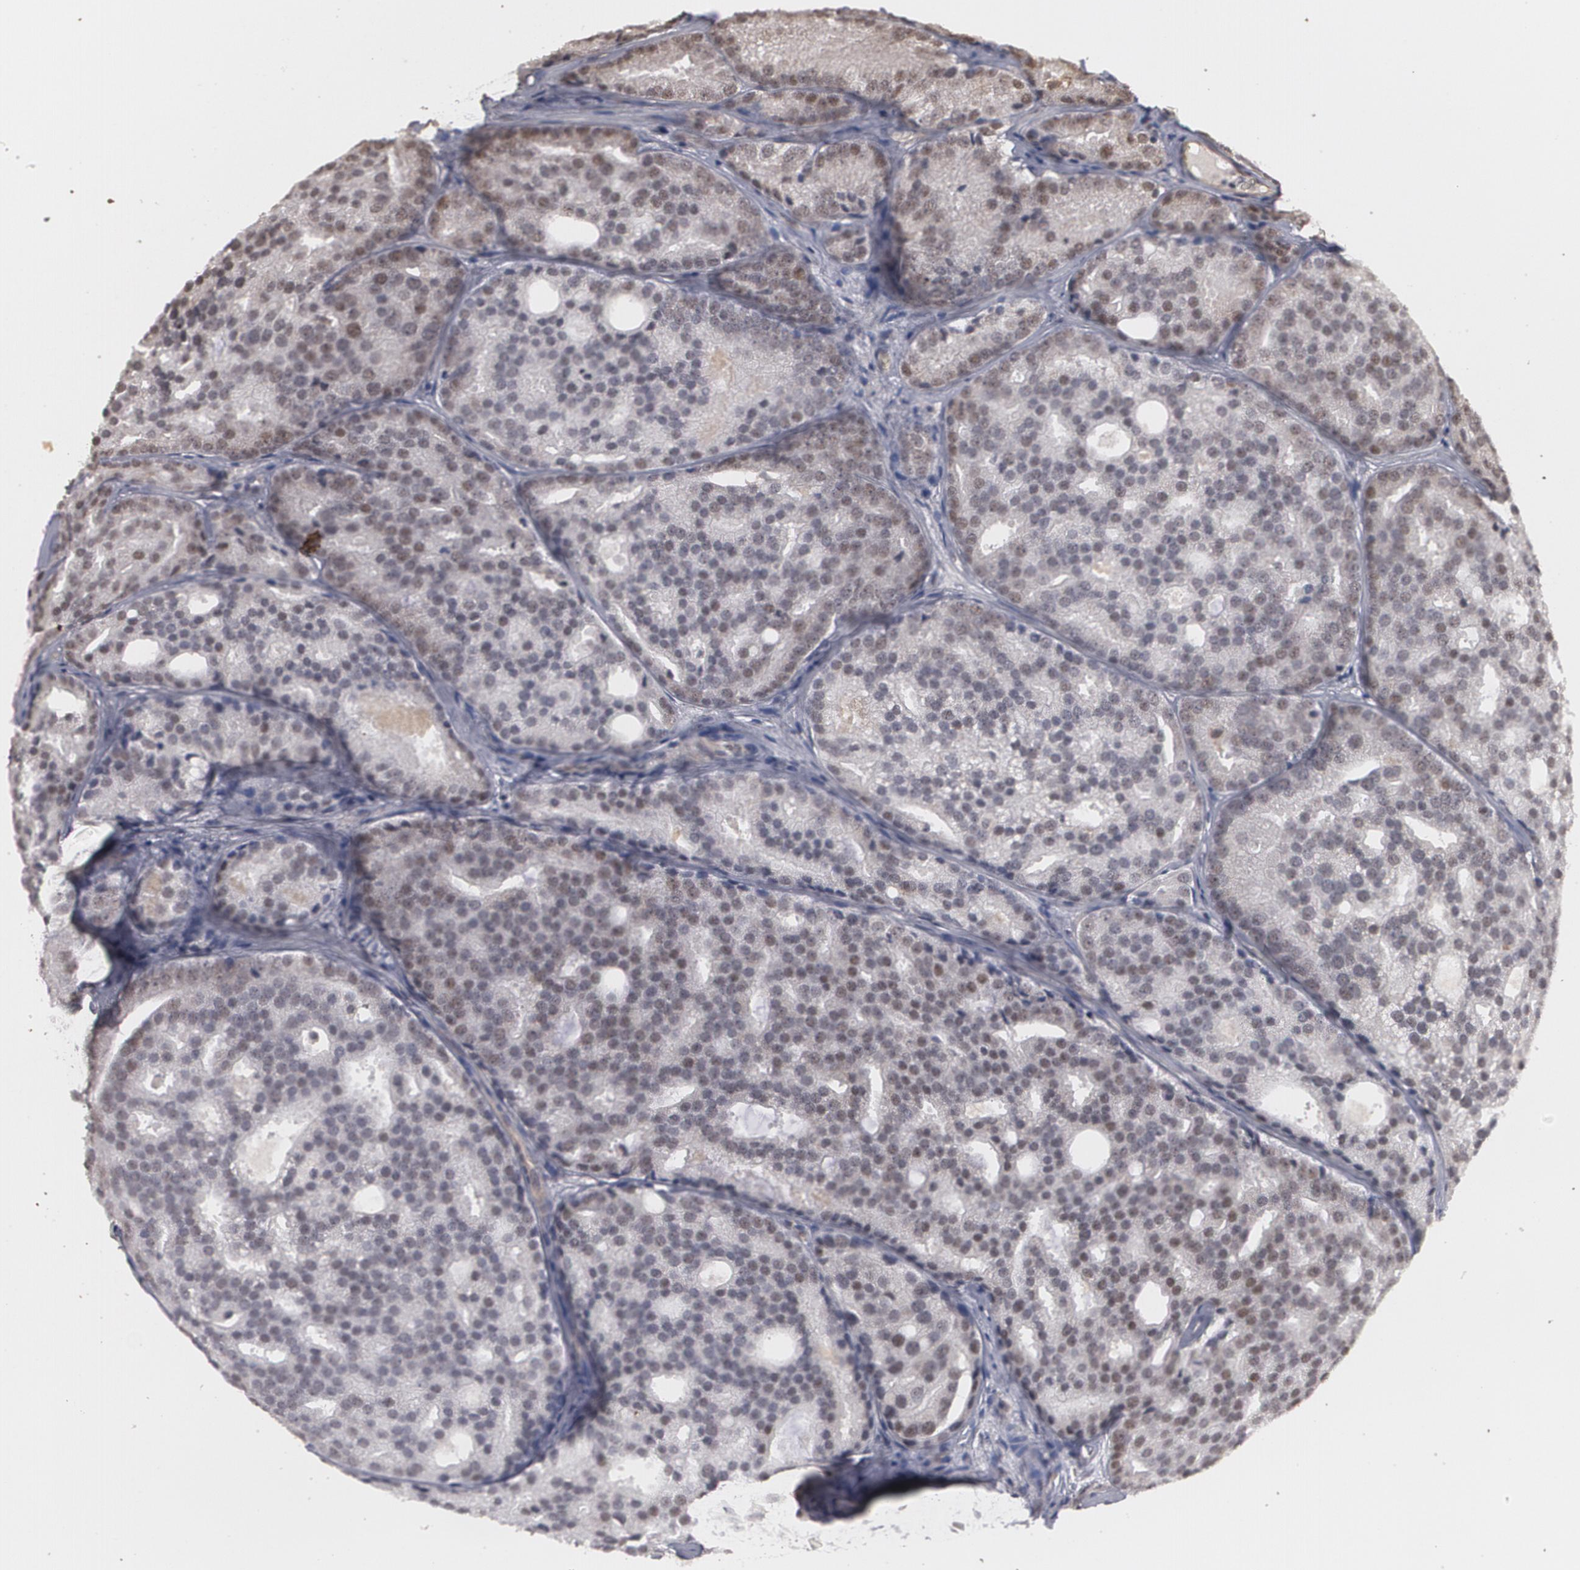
{"staining": {"intensity": "weak", "quantity": ">75%", "location": "nuclear"}, "tissue": "prostate cancer", "cell_type": "Tumor cells", "image_type": "cancer", "snomed": [{"axis": "morphology", "description": "Adenocarcinoma, High grade"}, {"axis": "topography", "description": "Prostate"}], "caption": "Protein analysis of adenocarcinoma (high-grade) (prostate) tissue demonstrates weak nuclear expression in approximately >75% of tumor cells.", "gene": "ZNF75A", "patient": {"sex": "male", "age": 64}}